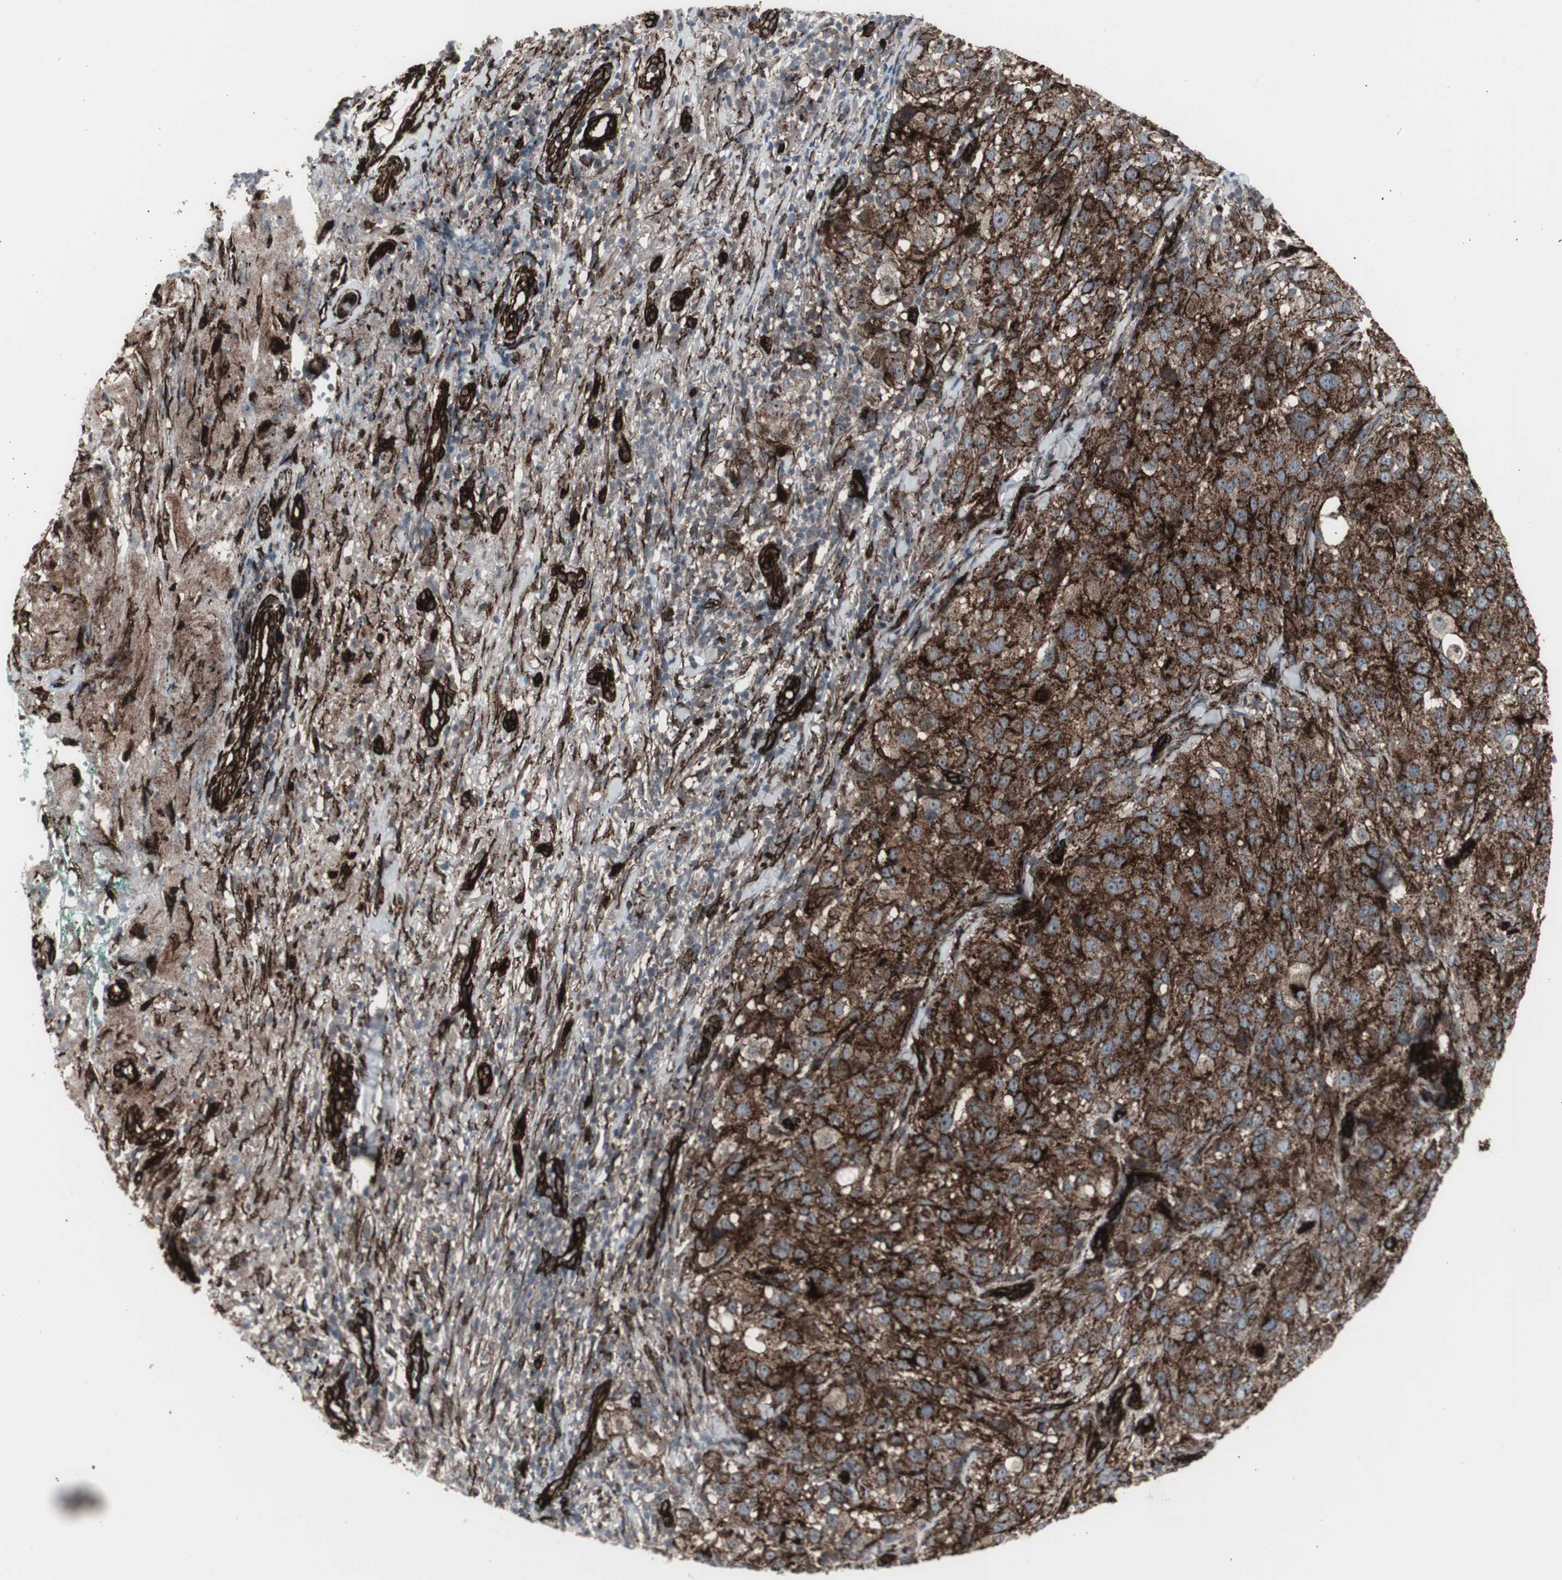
{"staining": {"intensity": "strong", "quantity": ">75%", "location": "cytoplasmic/membranous"}, "tissue": "melanoma", "cell_type": "Tumor cells", "image_type": "cancer", "snomed": [{"axis": "morphology", "description": "Necrosis, NOS"}, {"axis": "morphology", "description": "Malignant melanoma, NOS"}, {"axis": "topography", "description": "Skin"}], "caption": "Immunohistochemical staining of human melanoma reveals high levels of strong cytoplasmic/membranous positivity in approximately >75% of tumor cells.", "gene": "PDGFA", "patient": {"sex": "female", "age": 87}}